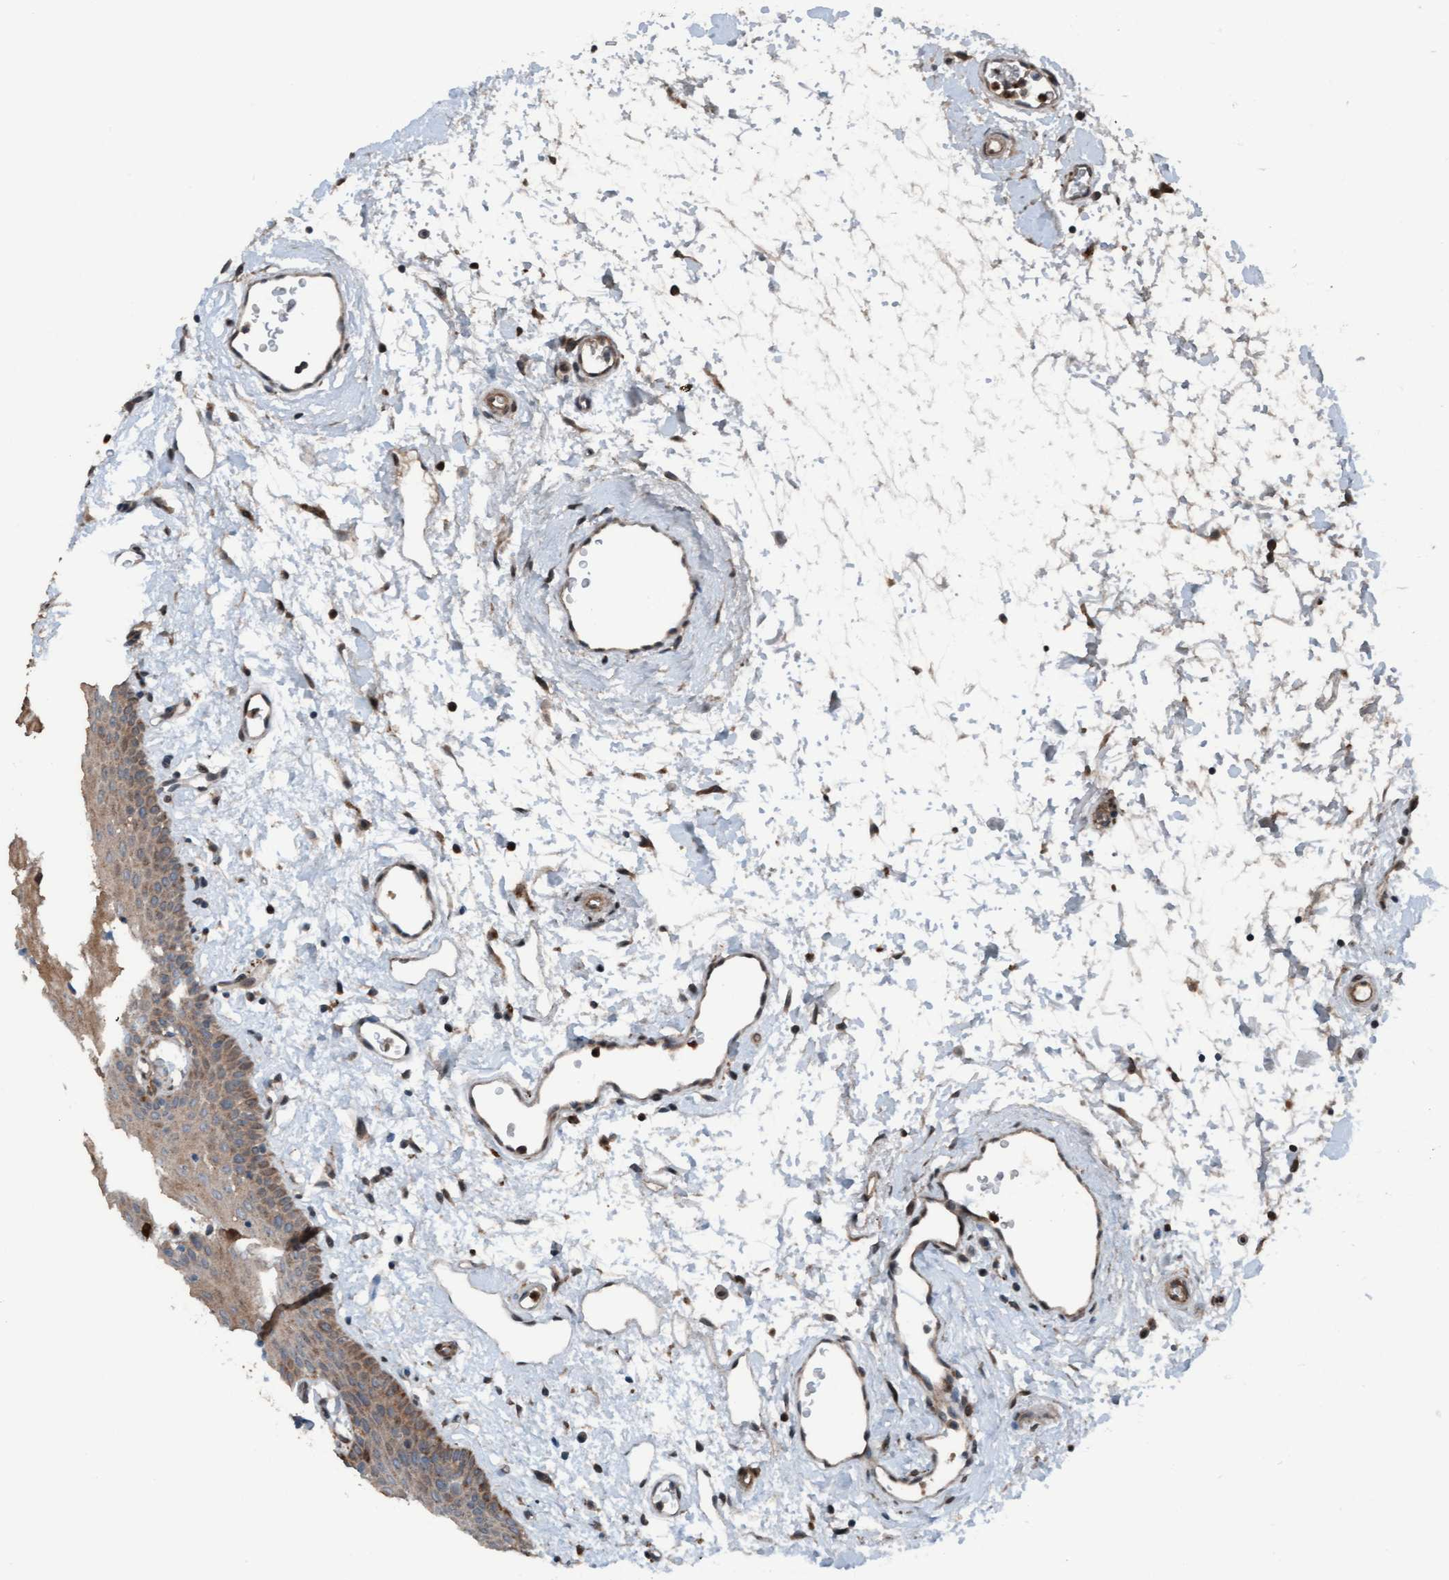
{"staining": {"intensity": "moderate", "quantity": ">75%", "location": "cytoplasmic/membranous"}, "tissue": "oral mucosa", "cell_type": "Squamous epithelial cells", "image_type": "normal", "snomed": [{"axis": "morphology", "description": "Normal tissue, NOS"}, {"axis": "topography", "description": "Oral tissue"}], "caption": "IHC image of unremarkable oral mucosa stained for a protein (brown), which reveals medium levels of moderate cytoplasmic/membranous staining in about >75% of squamous epithelial cells.", "gene": "PLXNB2", "patient": {"sex": "male", "age": 66}}